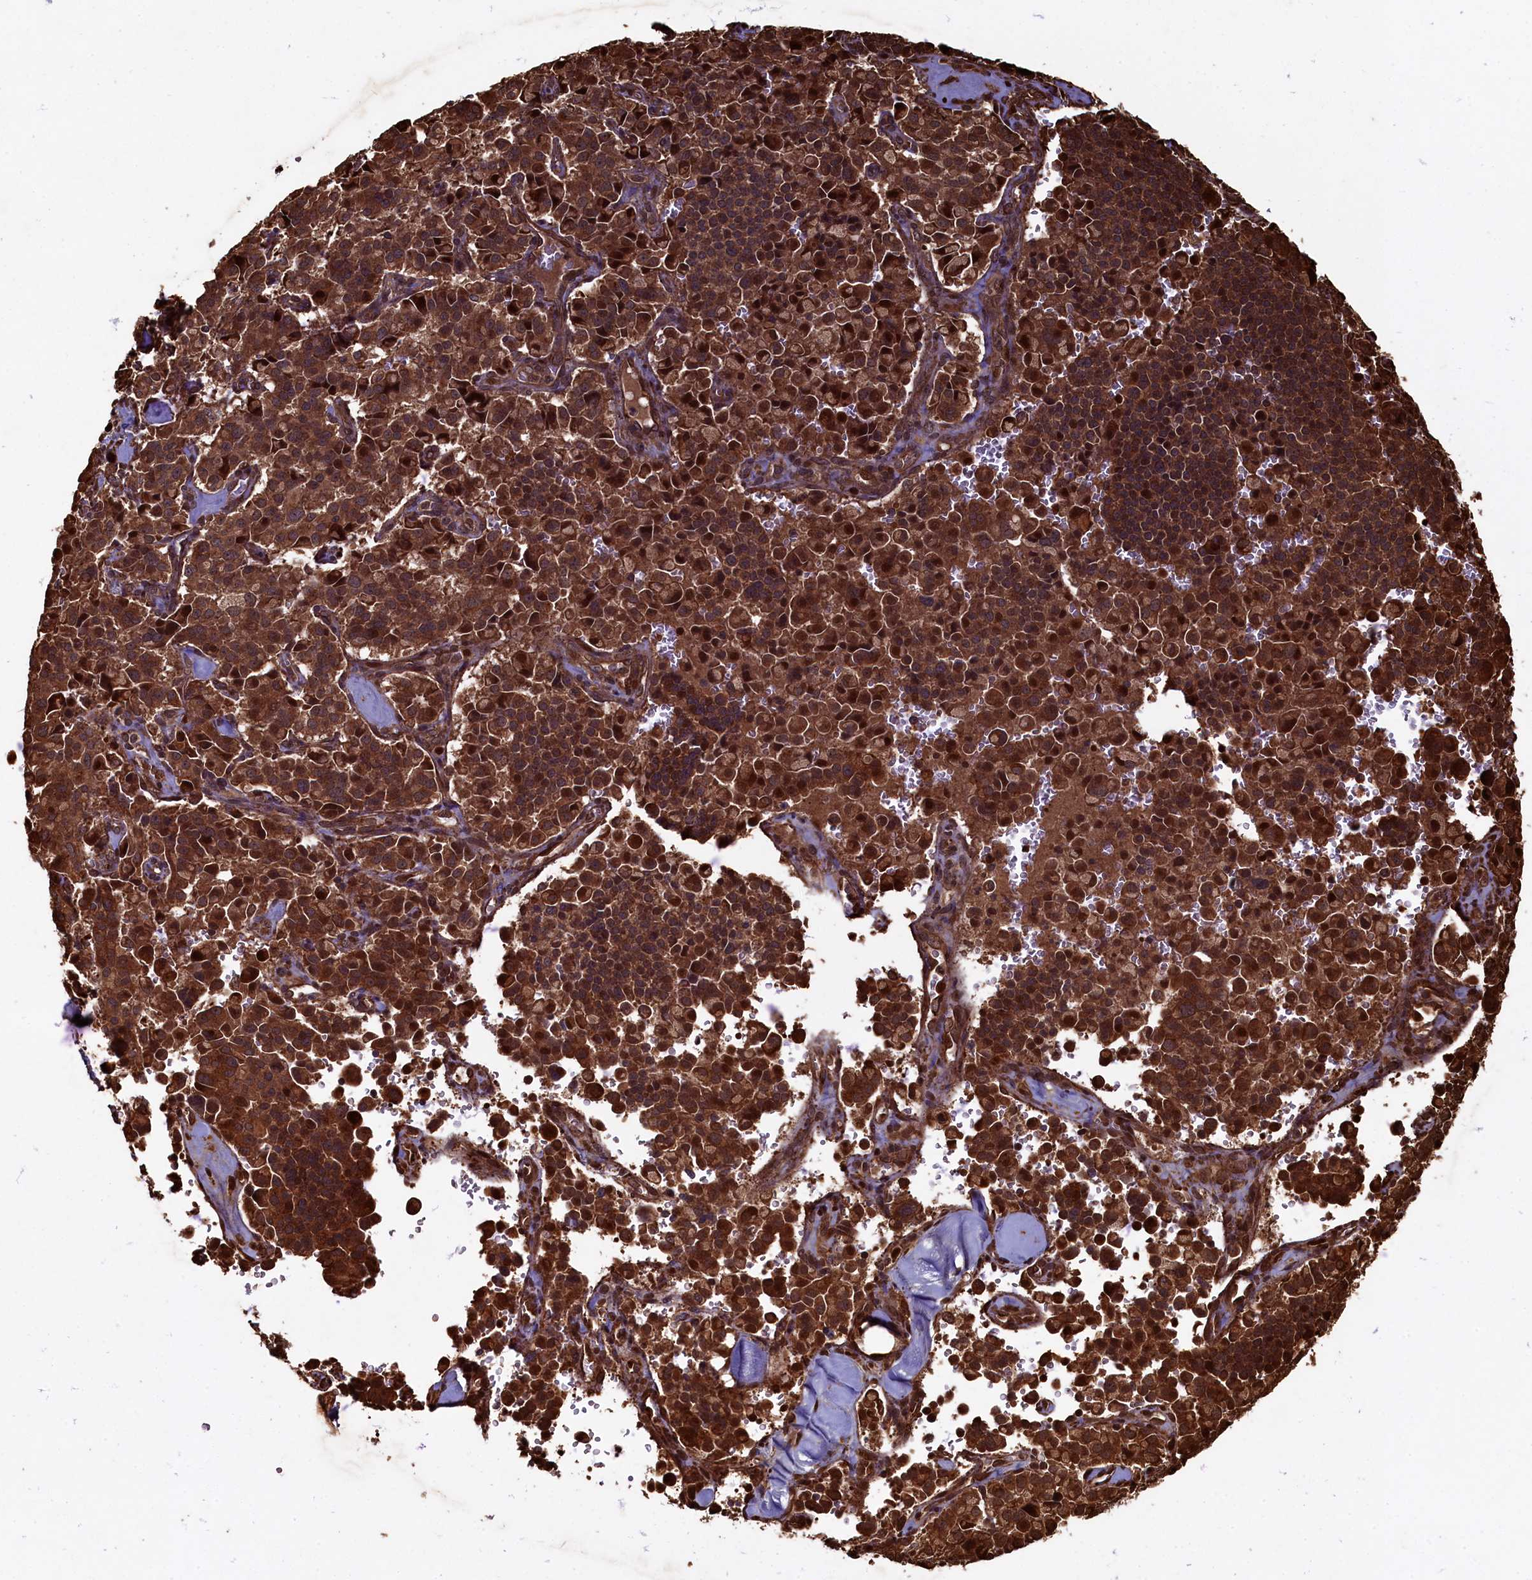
{"staining": {"intensity": "strong", "quantity": ">75%", "location": "cytoplasmic/membranous,nuclear"}, "tissue": "pancreatic cancer", "cell_type": "Tumor cells", "image_type": "cancer", "snomed": [{"axis": "morphology", "description": "Adenocarcinoma, NOS"}, {"axis": "topography", "description": "Pancreas"}], "caption": "Approximately >75% of tumor cells in adenocarcinoma (pancreatic) exhibit strong cytoplasmic/membranous and nuclear protein expression as visualized by brown immunohistochemical staining.", "gene": "PIGN", "patient": {"sex": "male", "age": 65}}